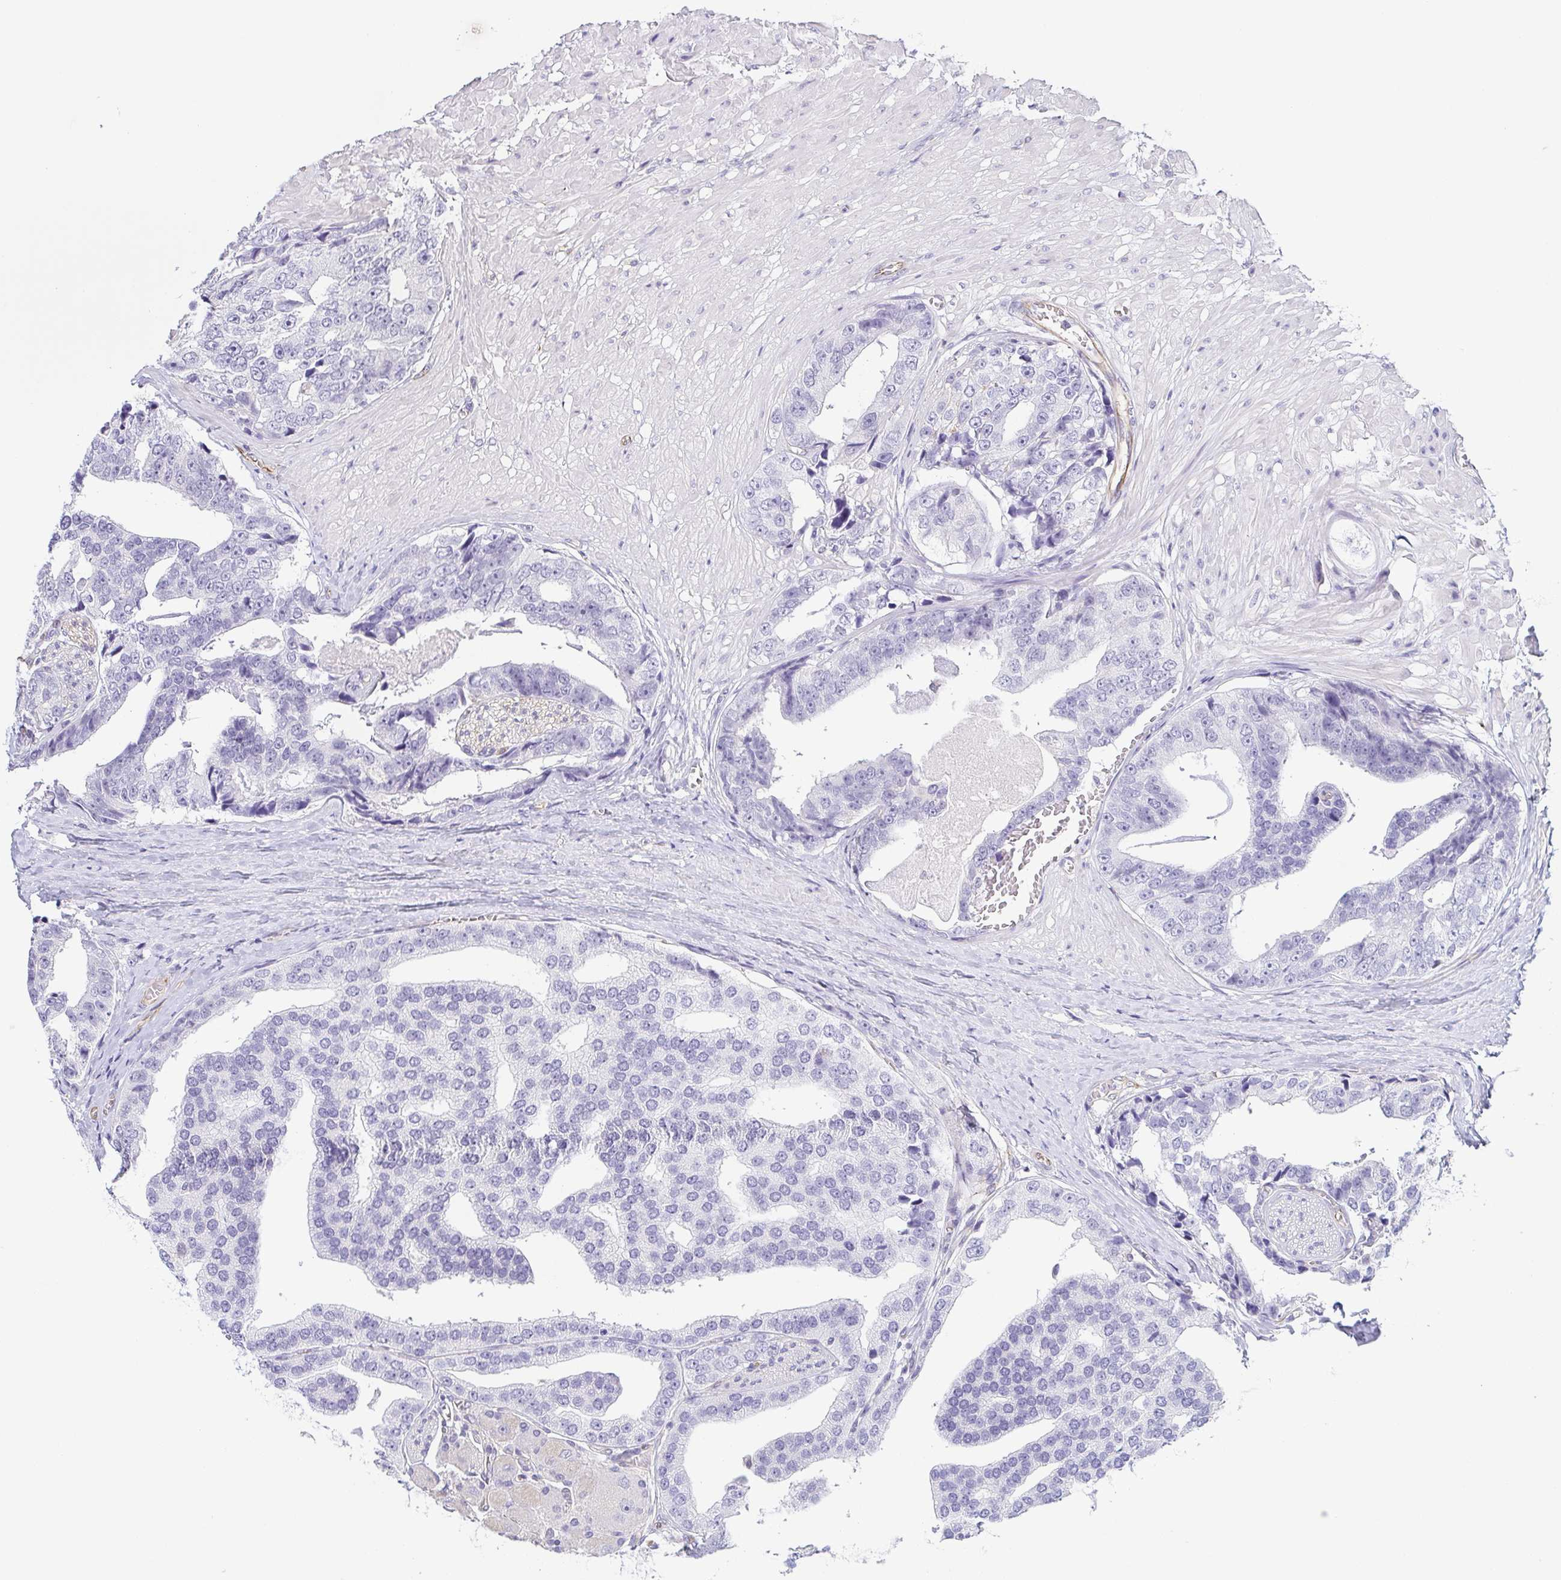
{"staining": {"intensity": "moderate", "quantity": "<25%", "location": "cytoplasmic/membranous"}, "tissue": "prostate cancer", "cell_type": "Tumor cells", "image_type": "cancer", "snomed": [{"axis": "morphology", "description": "Adenocarcinoma, High grade"}, {"axis": "topography", "description": "Prostate"}], "caption": "Protein expression analysis of high-grade adenocarcinoma (prostate) reveals moderate cytoplasmic/membranous positivity in about <25% of tumor cells.", "gene": "COL17A1", "patient": {"sex": "male", "age": 71}}